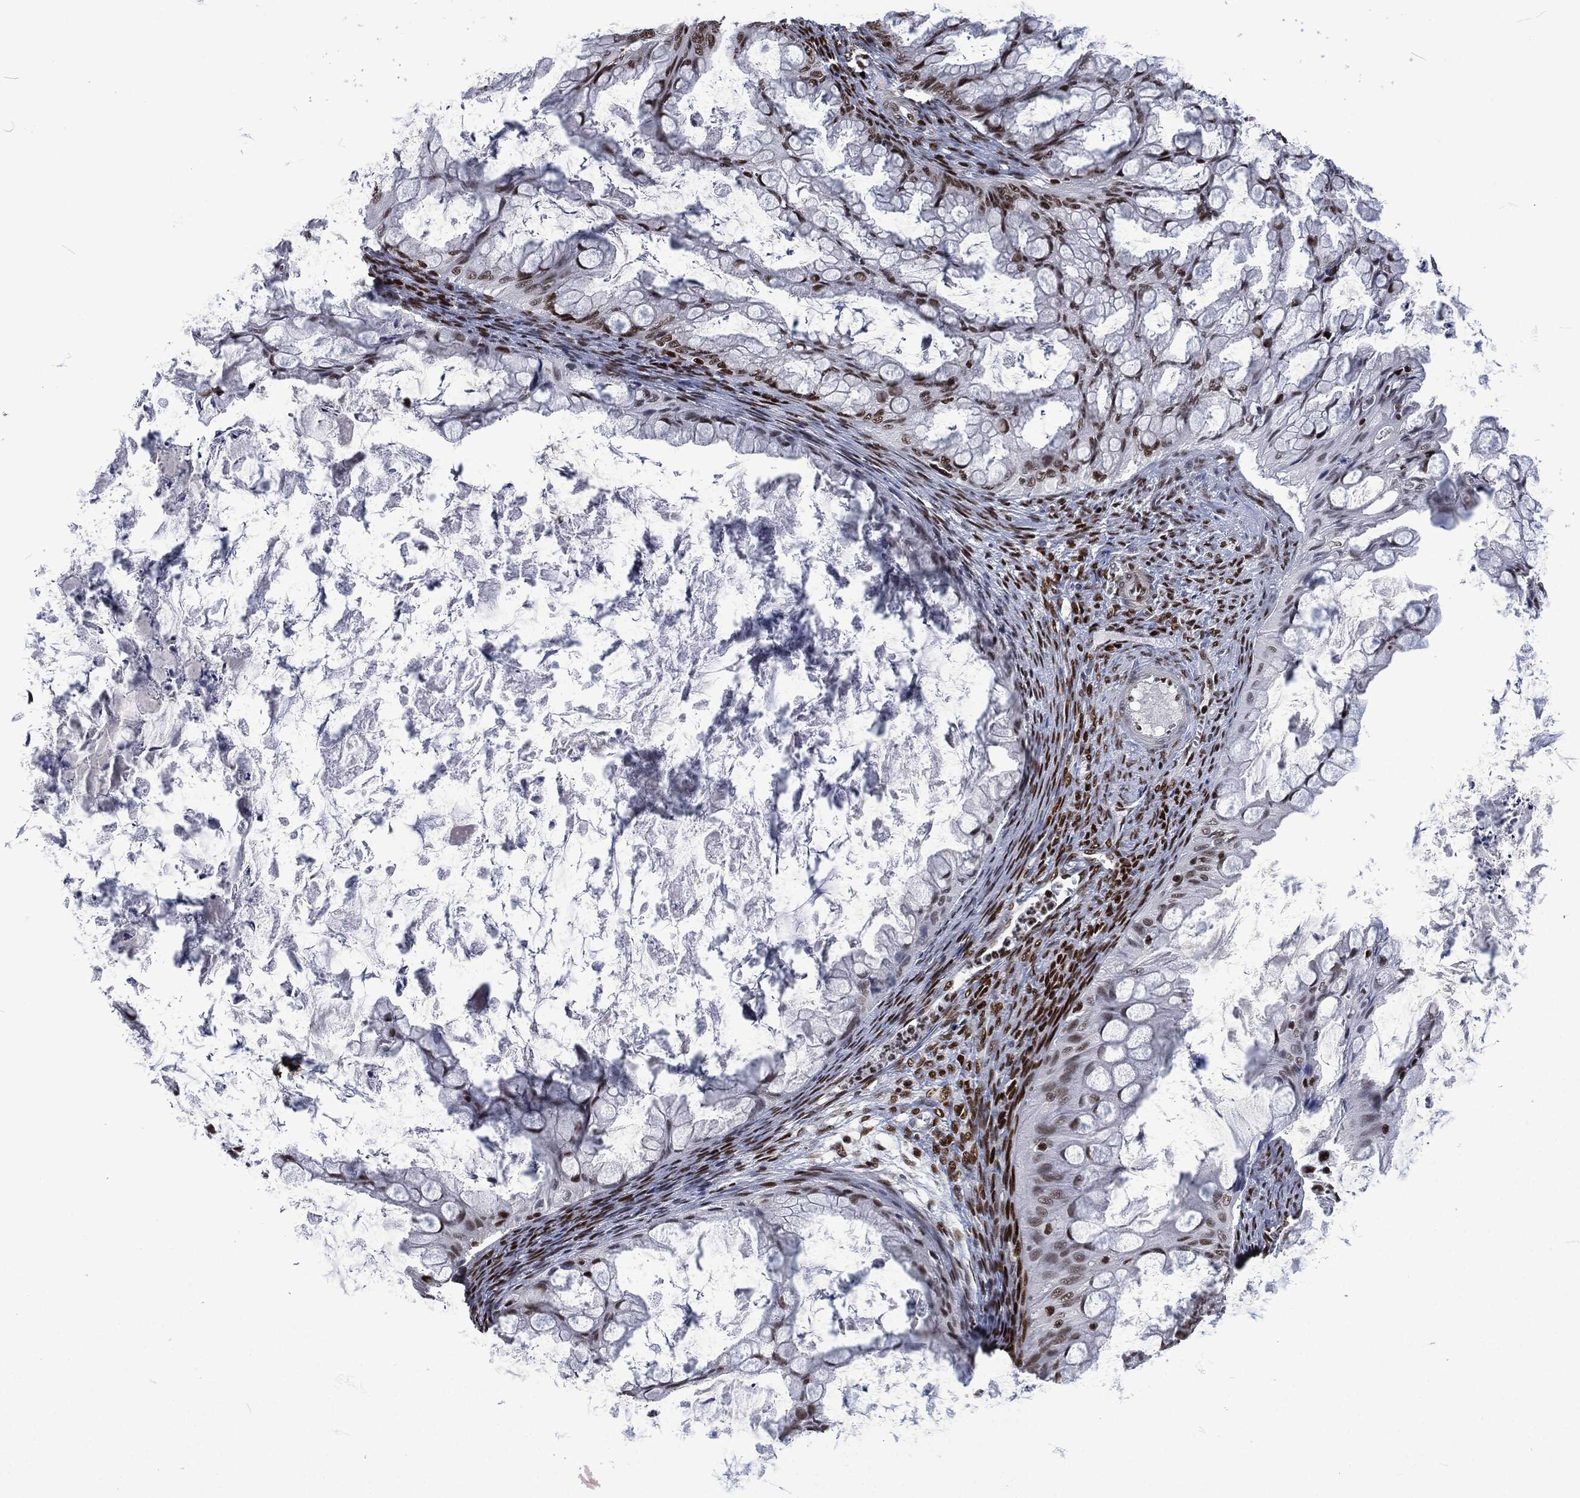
{"staining": {"intensity": "strong", "quantity": "25%-75%", "location": "nuclear"}, "tissue": "ovarian cancer", "cell_type": "Tumor cells", "image_type": "cancer", "snomed": [{"axis": "morphology", "description": "Cystadenocarcinoma, mucinous, NOS"}, {"axis": "topography", "description": "Ovary"}], "caption": "High-magnification brightfield microscopy of ovarian mucinous cystadenocarcinoma stained with DAB (brown) and counterstained with hematoxylin (blue). tumor cells exhibit strong nuclear staining is appreciated in about25%-75% of cells.", "gene": "DCPS", "patient": {"sex": "female", "age": 35}}